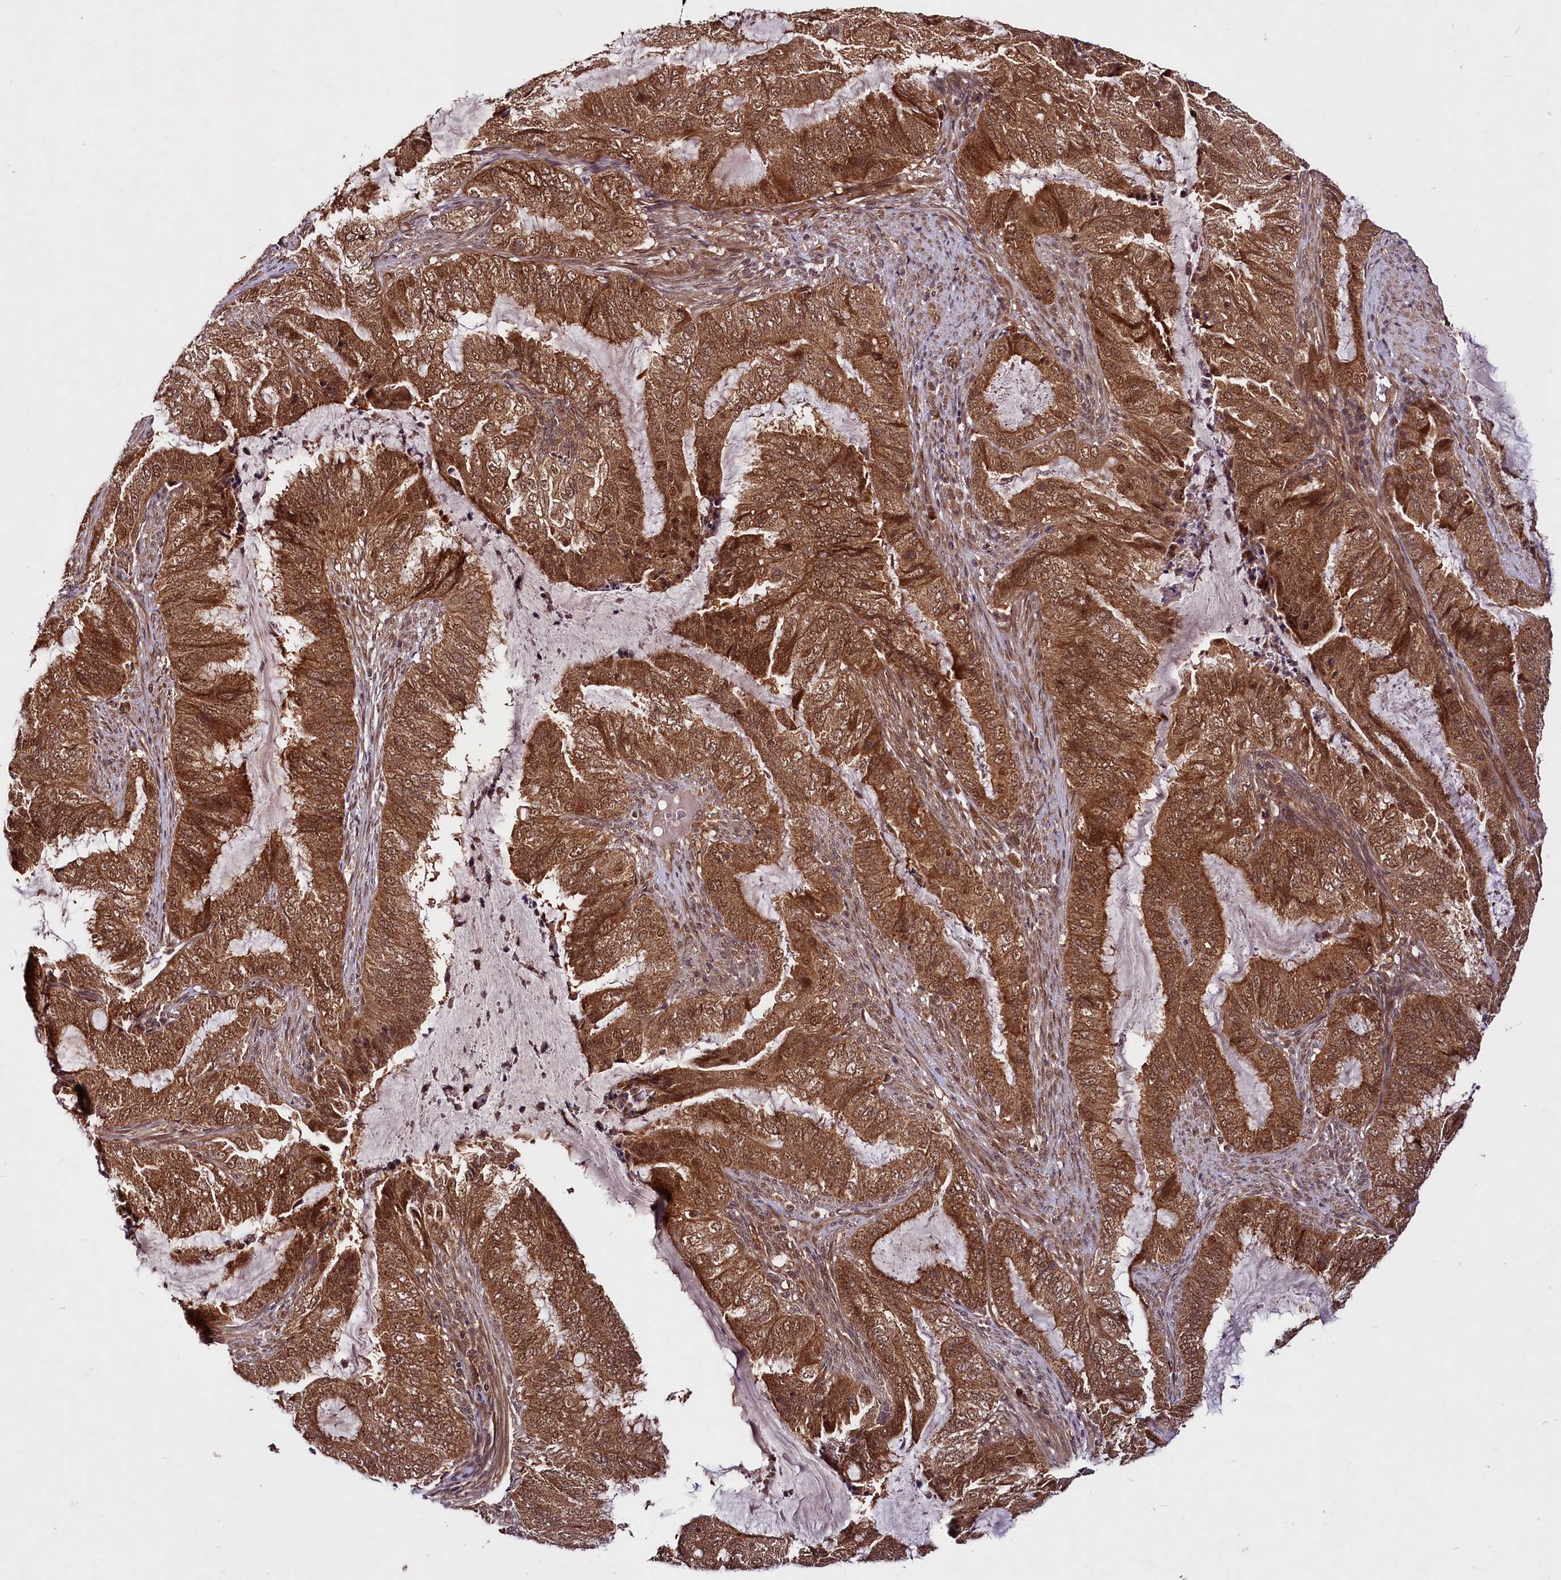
{"staining": {"intensity": "strong", "quantity": ">75%", "location": "cytoplasmic/membranous,nuclear"}, "tissue": "endometrial cancer", "cell_type": "Tumor cells", "image_type": "cancer", "snomed": [{"axis": "morphology", "description": "Adenocarcinoma, NOS"}, {"axis": "topography", "description": "Endometrium"}], "caption": "An immunohistochemistry (IHC) micrograph of tumor tissue is shown. Protein staining in brown highlights strong cytoplasmic/membranous and nuclear positivity in endometrial cancer (adenocarcinoma) within tumor cells. (Stains: DAB in brown, nuclei in blue, Microscopy: brightfield microscopy at high magnification).", "gene": "UBE3A", "patient": {"sex": "female", "age": 51}}